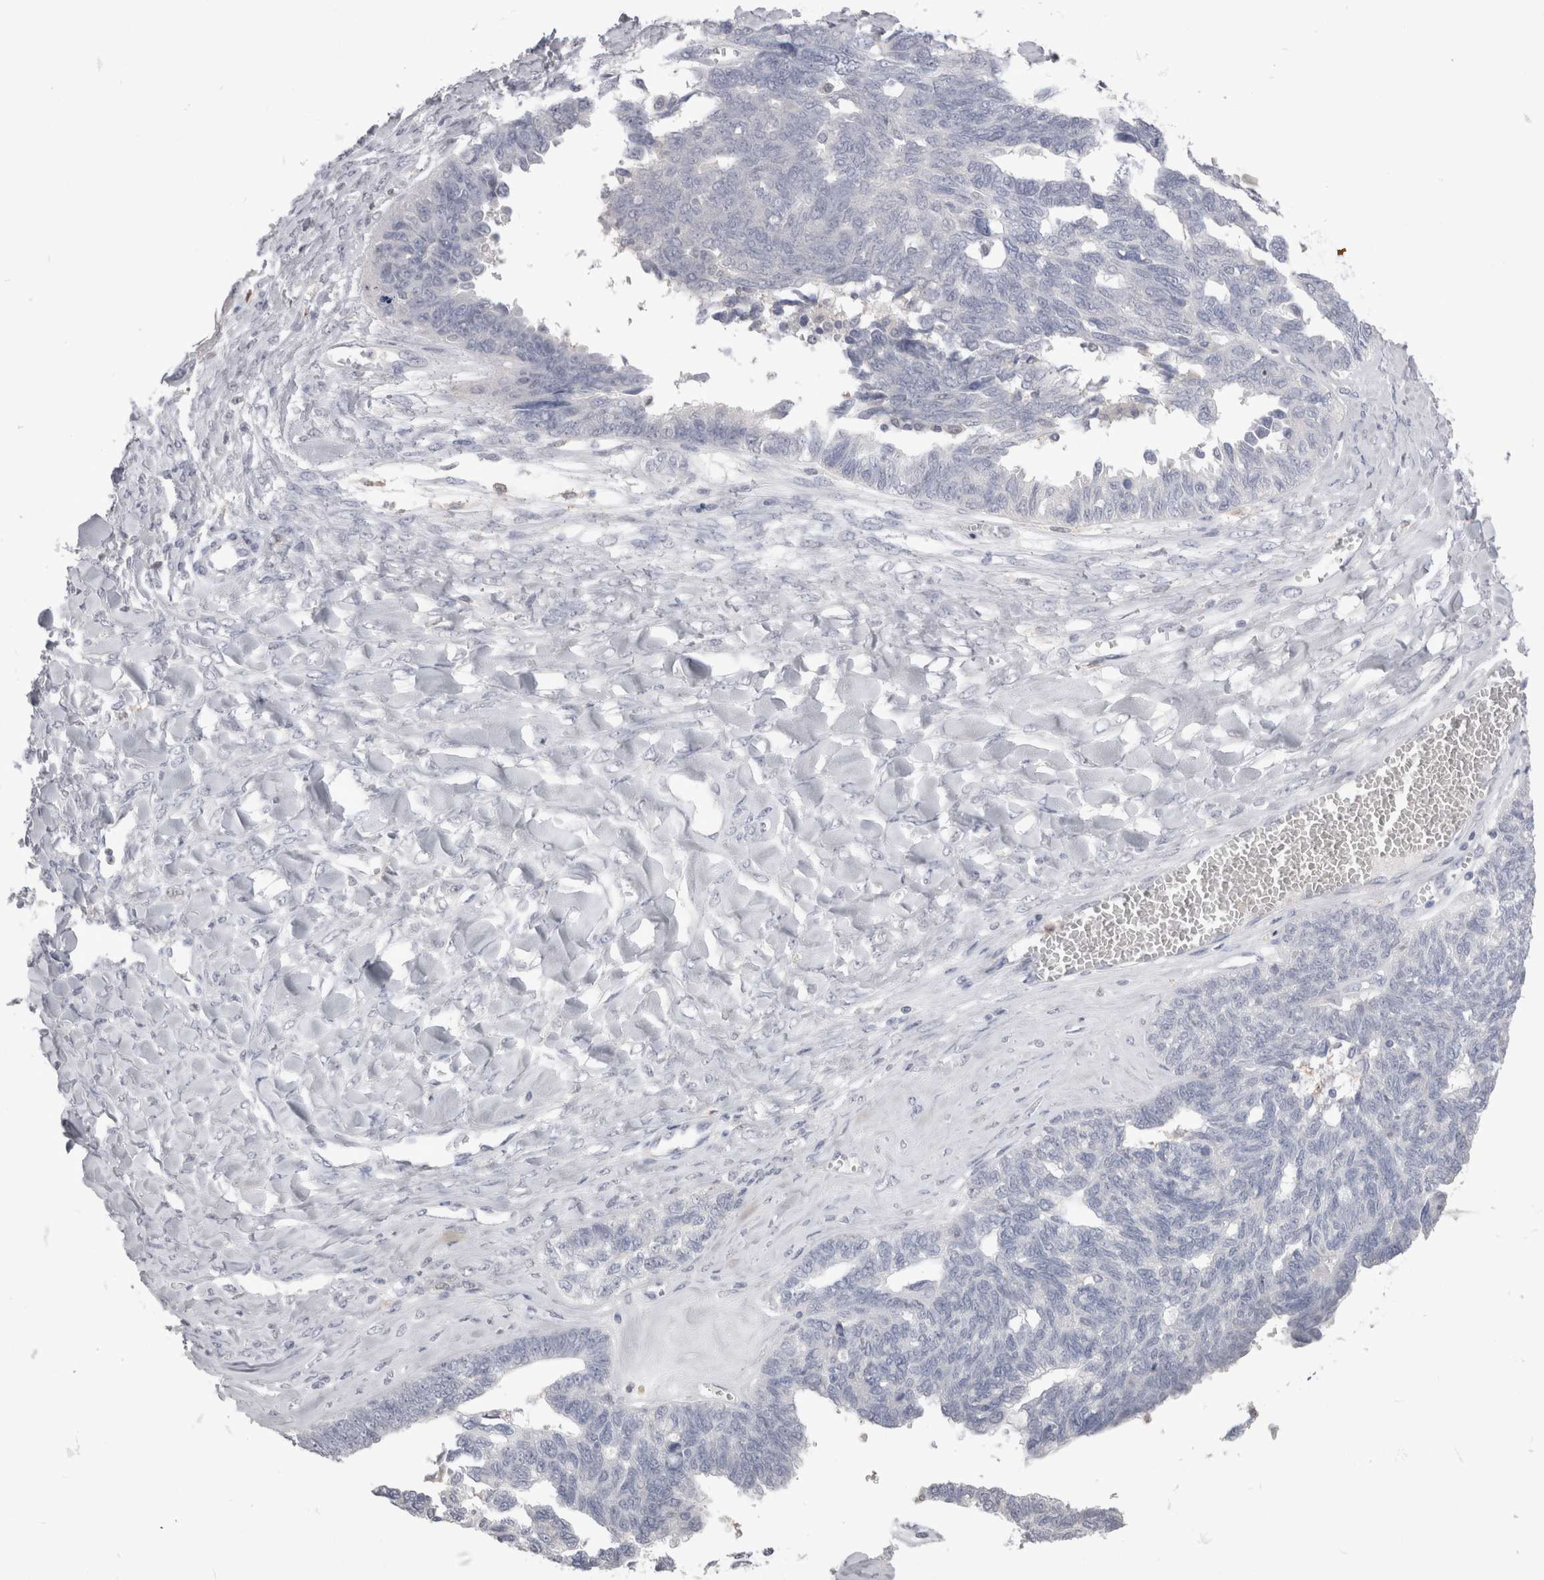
{"staining": {"intensity": "negative", "quantity": "none", "location": "none"}, "tissue": "ovarian cancer", "cell_type": "Tumor cells", "image_type": "cancer", "snomed": [{"axis": "morphology", "description": "Cystadenocarcinoma, serous, NOS"}, {"axis": "topography", "description": "Ovary"}], "caption": "A photomicrograph of human serous cystadenocarcinoma (ovarian) is negative for staining in tumor cells.", "gene": "SUCNR1", "patient": {"sex": "female", "age": 79}}